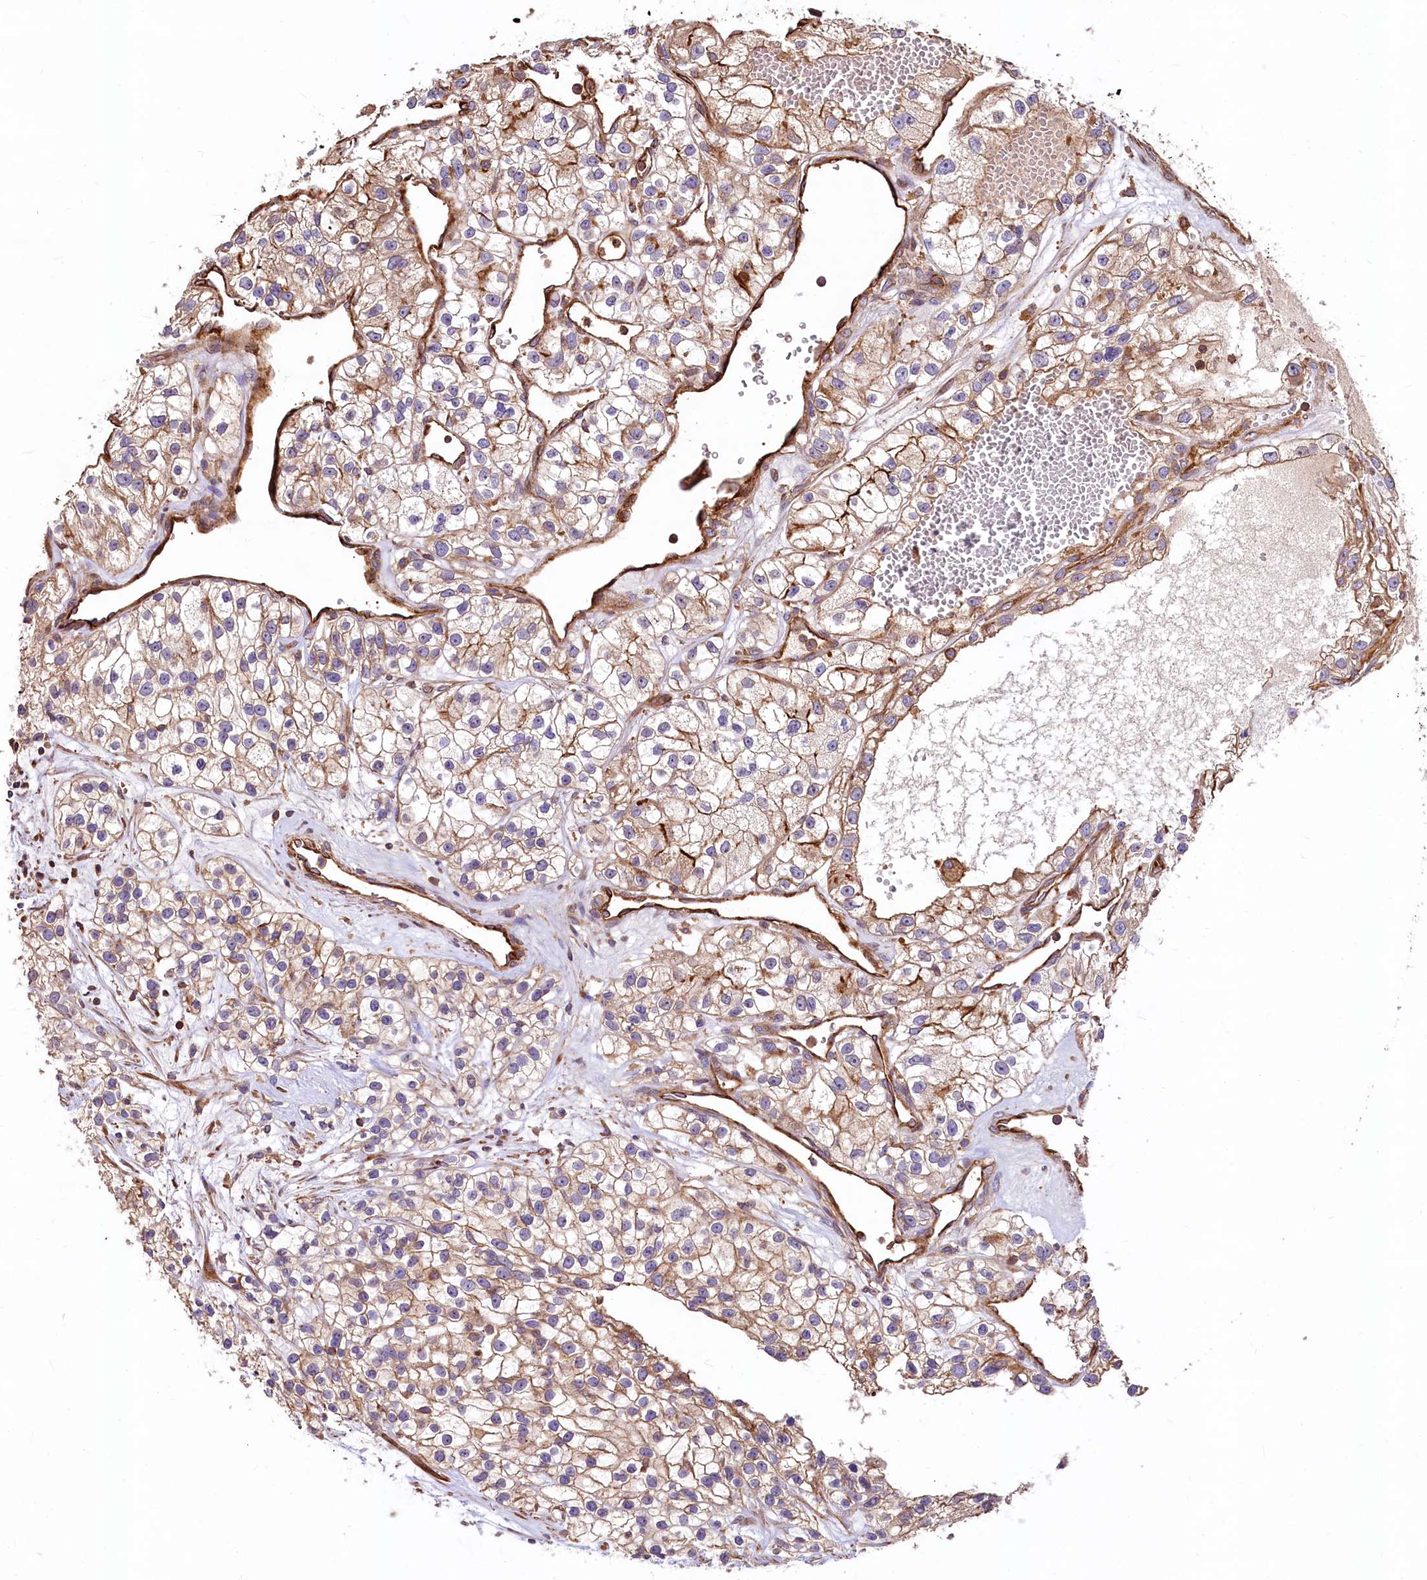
{"staining": {"intensity": "moderate", "quantity": ">75%", "location": "cytoplasmic/membranous"}, "tissue": "renal cancer", "cell_type": "Tumor cells", "image_type": "cancer", "snomed": [{"axis": "morphology", "description": "Adenocarcinoma, NOS"}, {"axis": "topography", "description": "Kidney"}], "caption": "Human renal adenocarcinoma stained with a protein marker shows moderate staining in tumor cells.", "gene": "KLHDC4", "patient": {"sex": "female", "age": 57}}